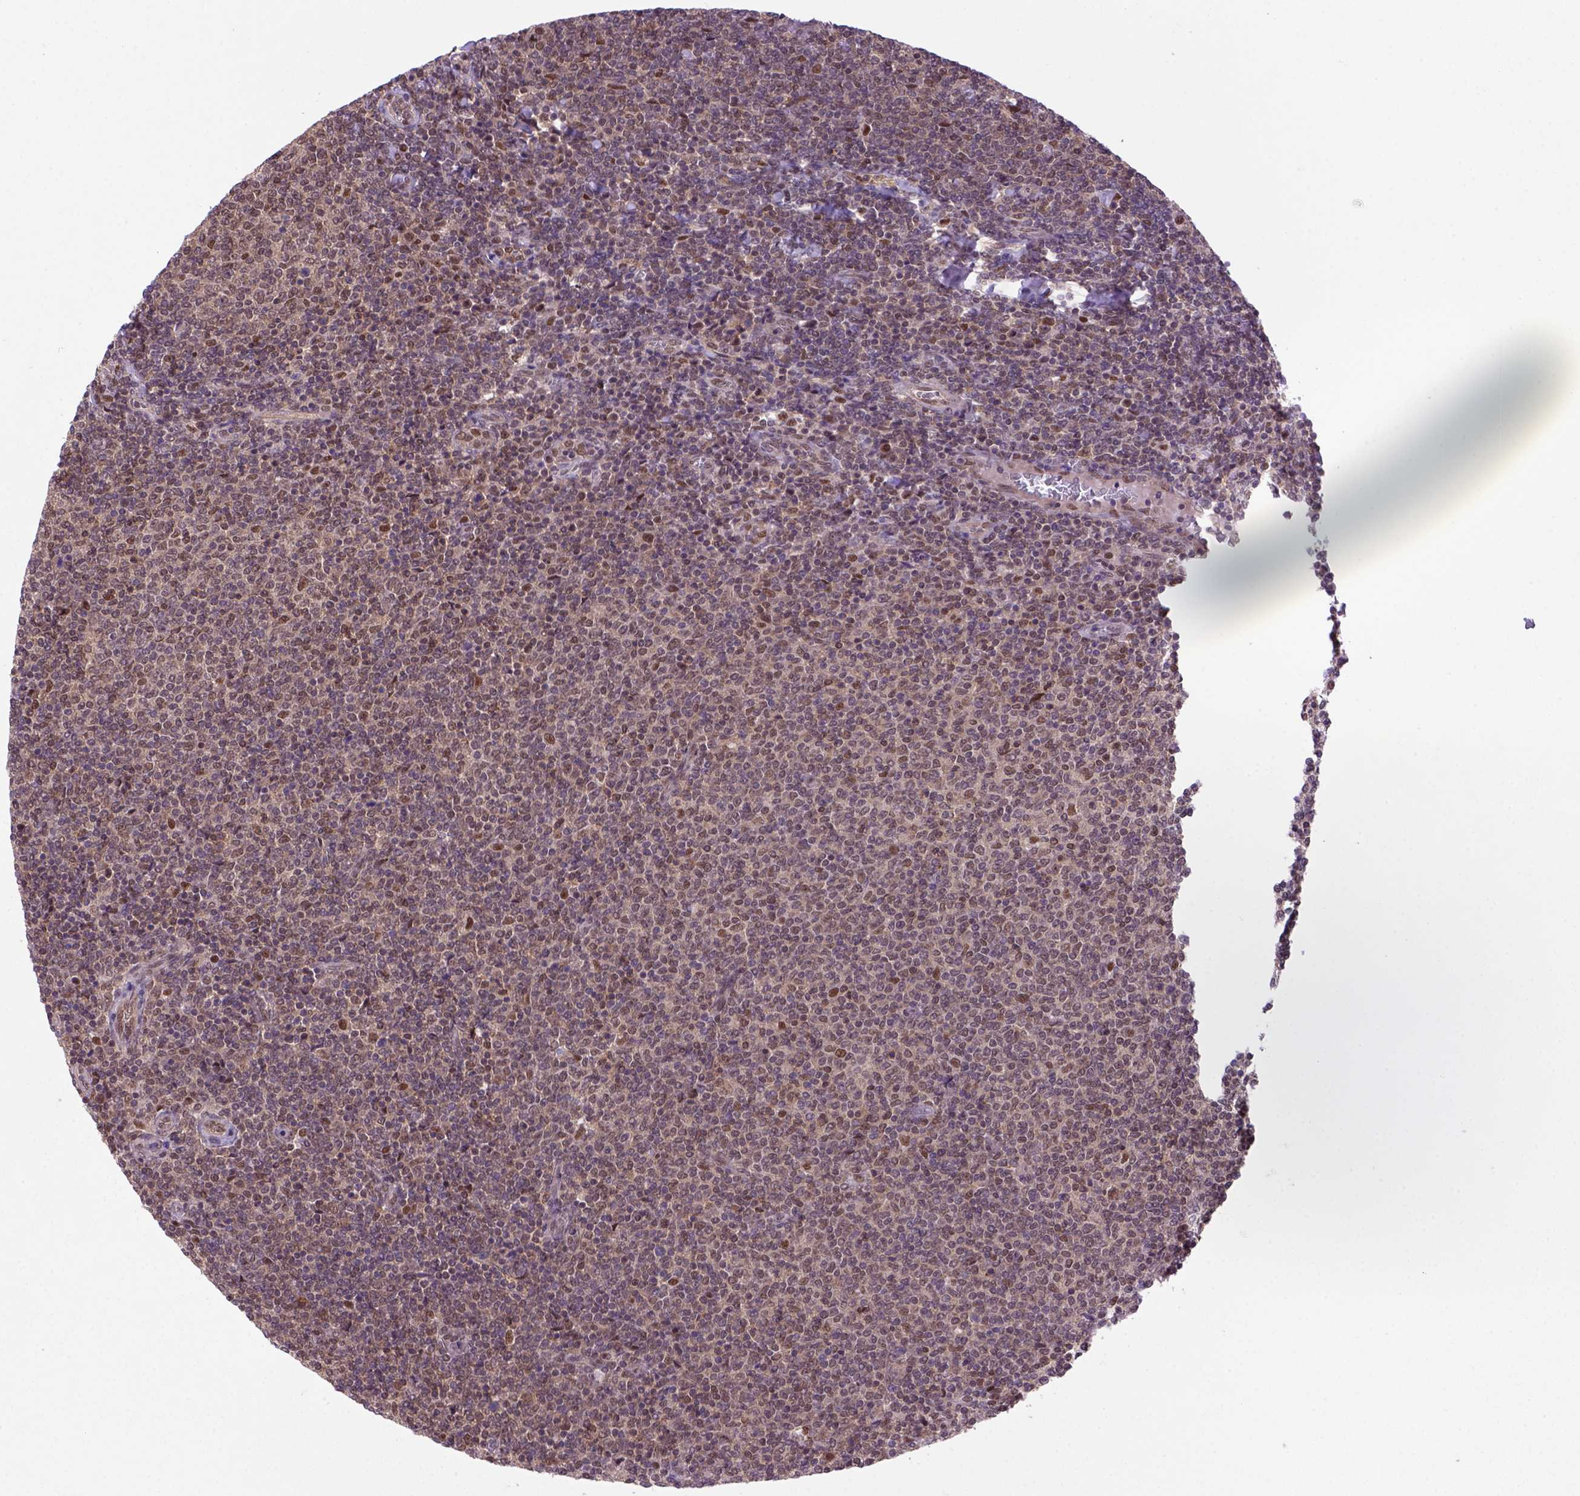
{"staining": {"intensity": "moderate", "quantity": ">75%", "location": "cytoplasmic/membranous,nuclear"}, "tissue": "lymphoma", "cell_type": "Tumor cells", "image_type": "cancer", "snomed": [{"axis": "morphology", "description": "Malignant lymphoma, non-Hodgkin's type, Low grade"}, {"axis": "topography", "description": "Lymph node"}], "caption": "Protein staining displays moderate cytoplasmic/membranous and nuclear positivity in about >75% of tumor cells in malignant lymphoma, non-Hodgkin's type (low-grade). (Brightfield microscopy of DAB IHC at high magnification).", "gene": "PSMC2", "patient": {"sex": "male", "age": 52}}